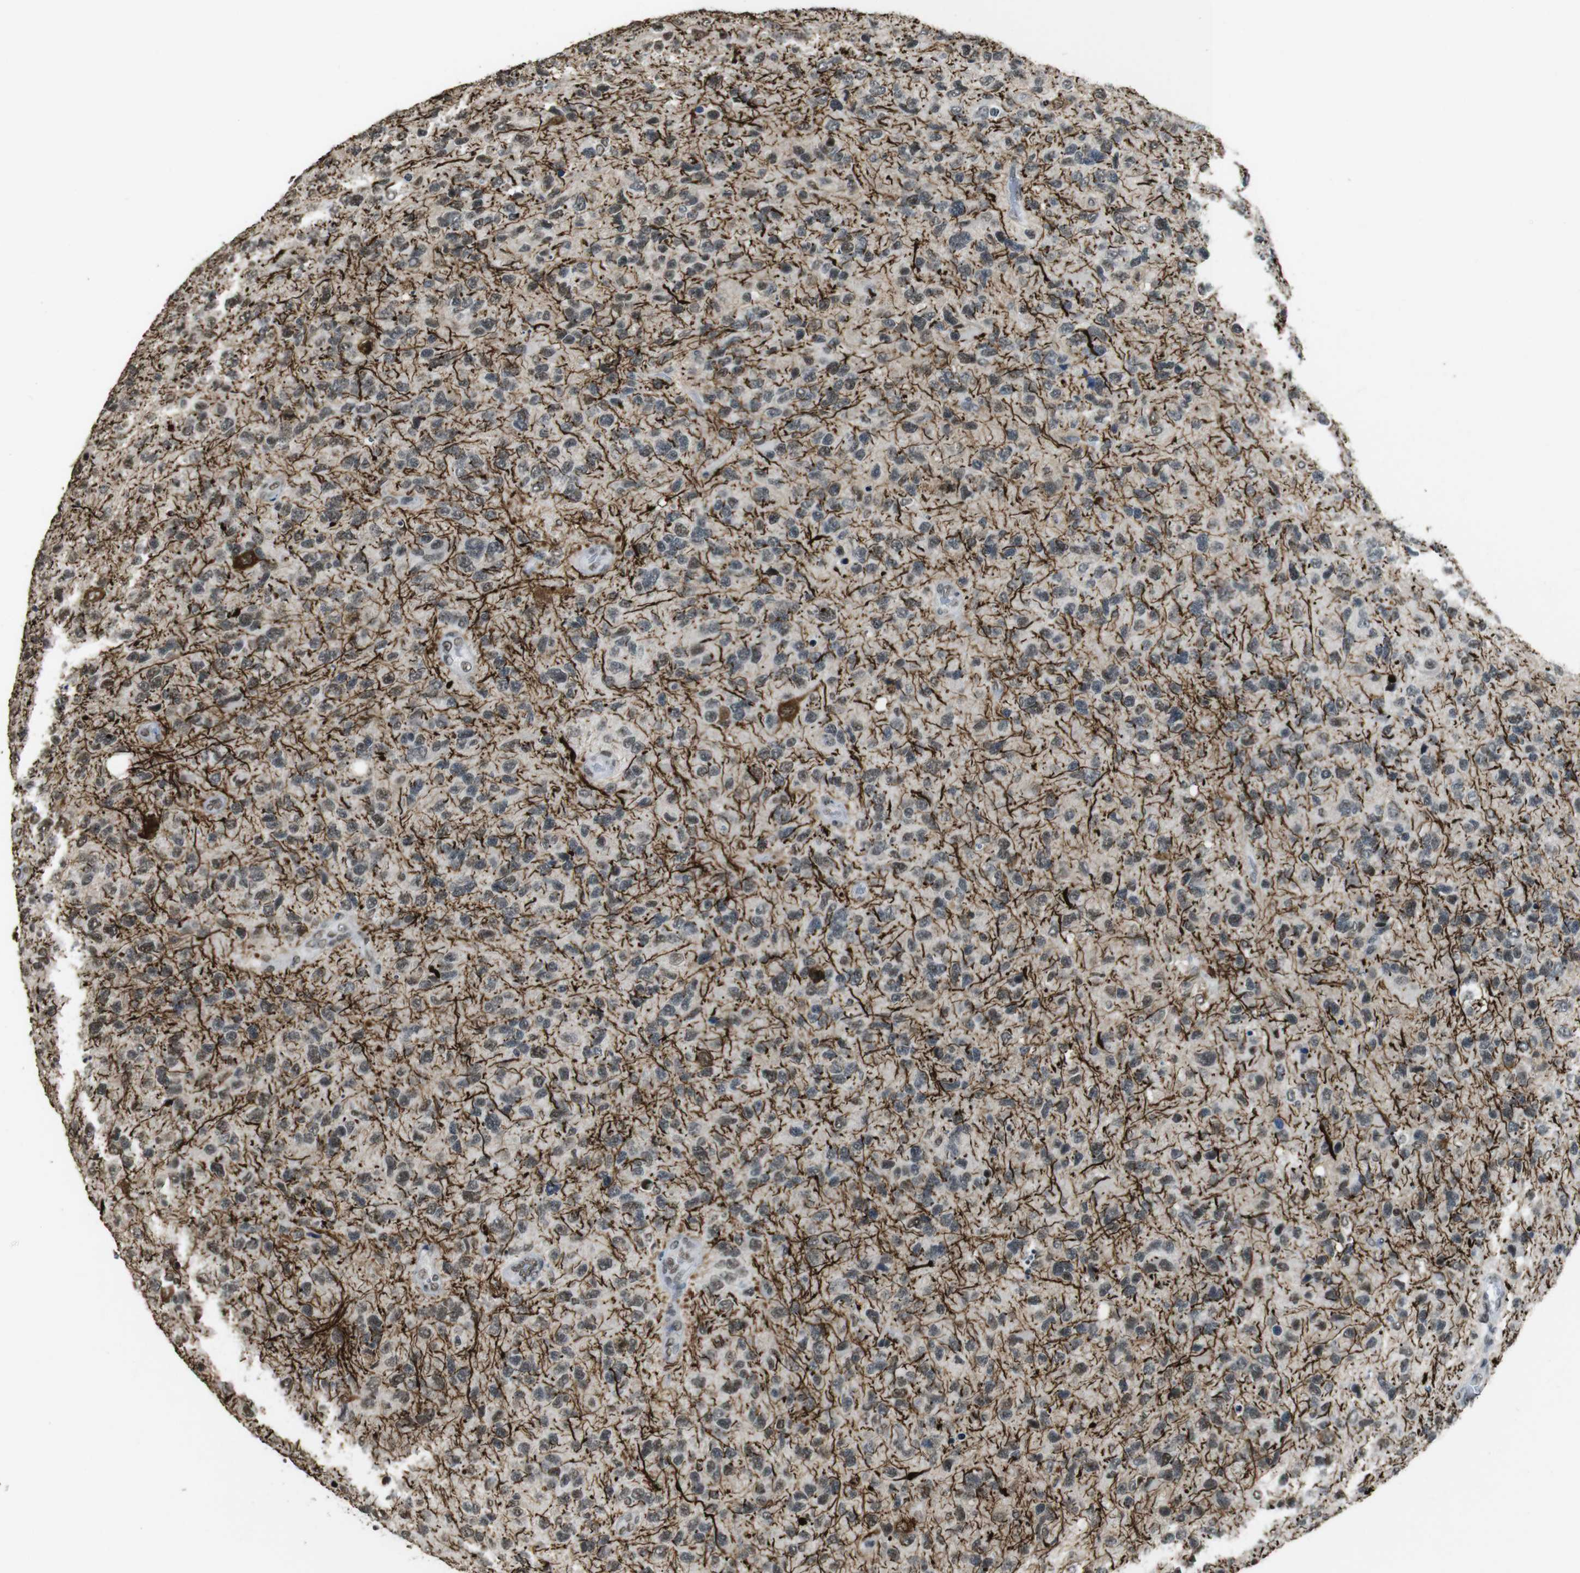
{"staining": {"intensity": "weak", "quantity": "25%-75%", "location": "nuclear"}, "tissue": "glioma", "cell_type": "Tumor cells", "image_type": "cancer", "snomed": [{"axis": "morphology", "description": "Glioma, malignant, High grade"}, {"axis": "topography", "description": "Brain"}], "caption": "IHC of human glioma displays low levels of weak nuclear expression in approximately 25%-75% of tumor cells.", "gene": "CSNK2B", "patient": {"sex": "female", "age": 58}}